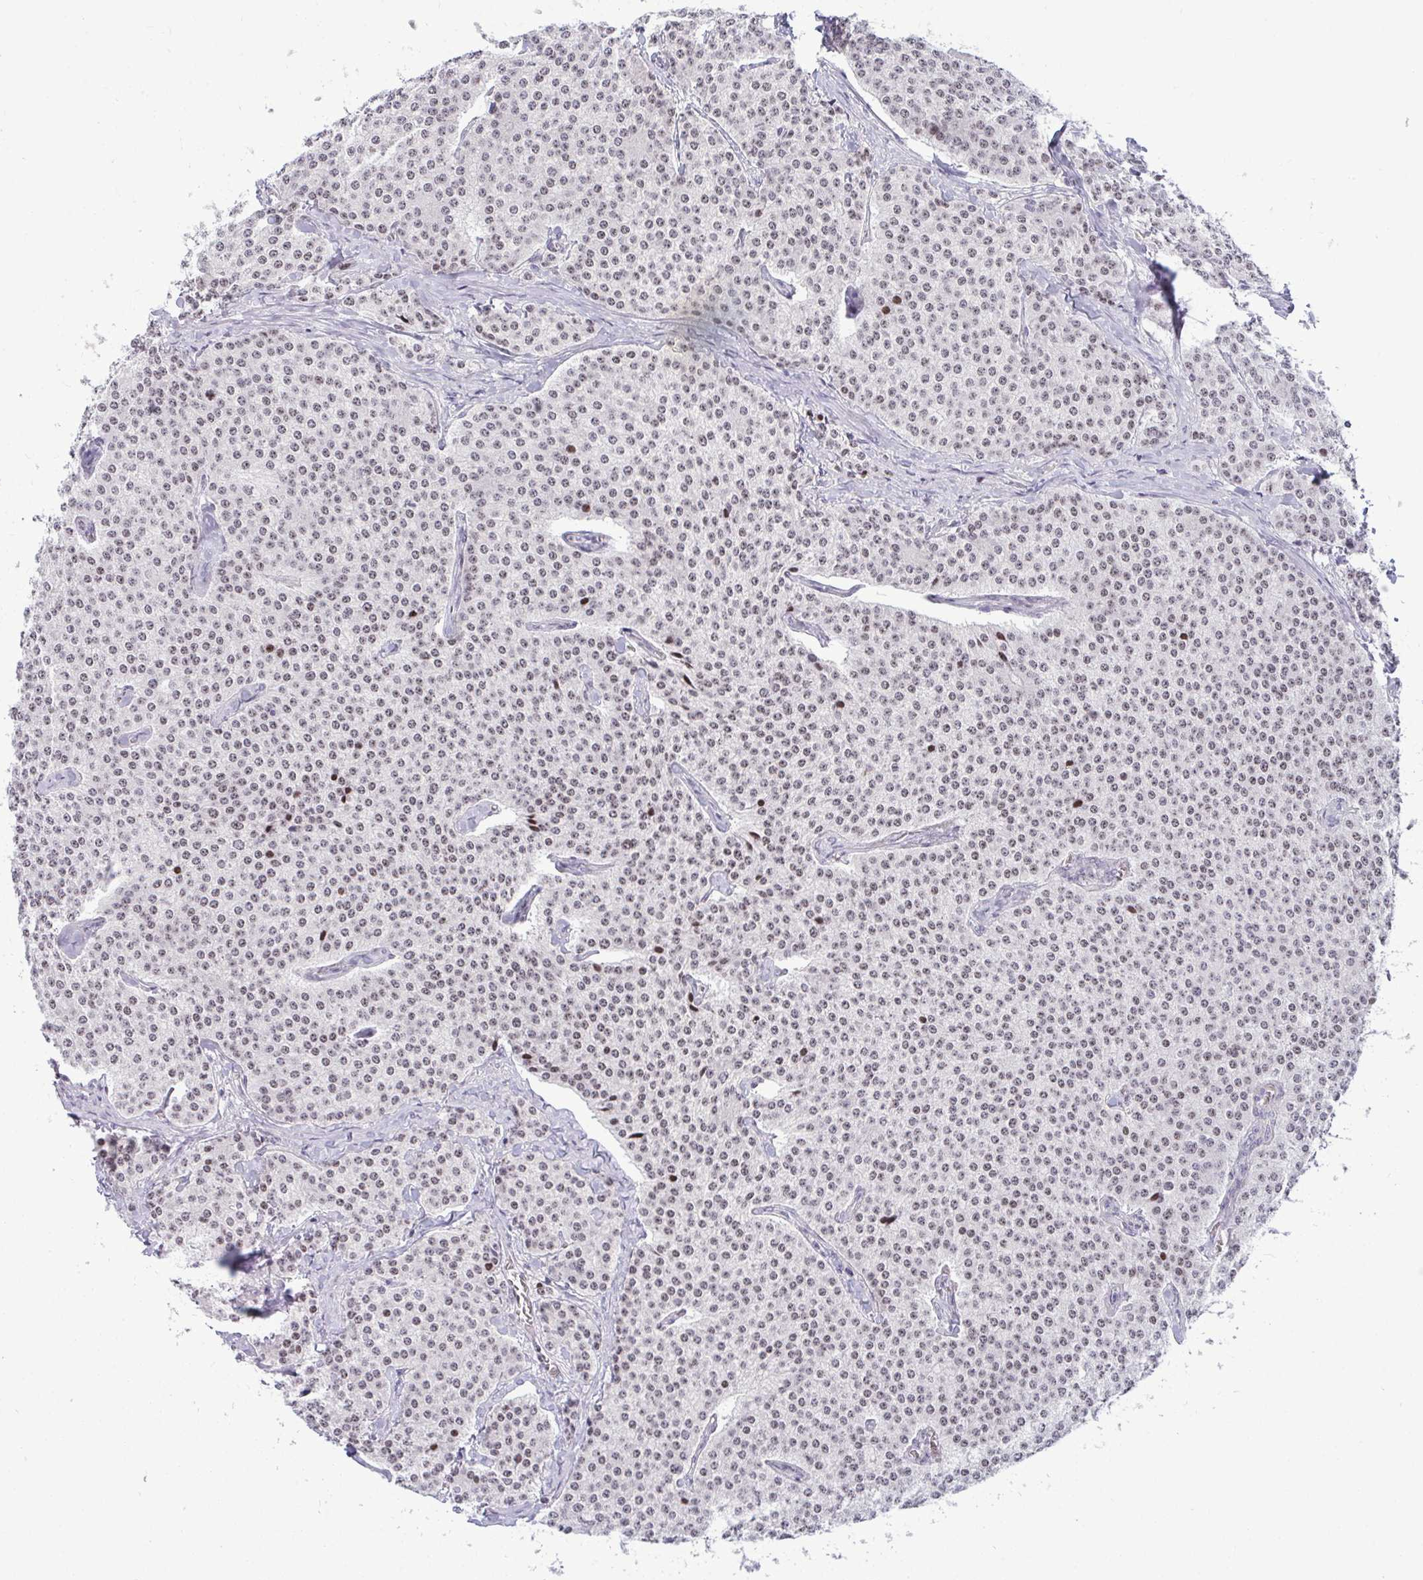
{"staining": {"intensity": "weak", "quantity": ">75%", "location": "nuclear"}, "tissue": "carcinoid", "cell_type": "Tumor cells", "image_type": "cancer", "snomed": [{"axis": "morphology", "description": "Carcinoid, malignant, NOS"}, {"axis": "topography", "description": "Small intestine"}], "caption": "Brown immunohistochemical staining in carcinoid displays weak nuclear staining in approximately >75% of tumor cells. The staining is performed using DAB brown chromogen to label protein expression. The nuclei are counter-stained blue using hematoxylin.", "gene": "EPOP", "patient": {"sex": "female", "age": 64}}